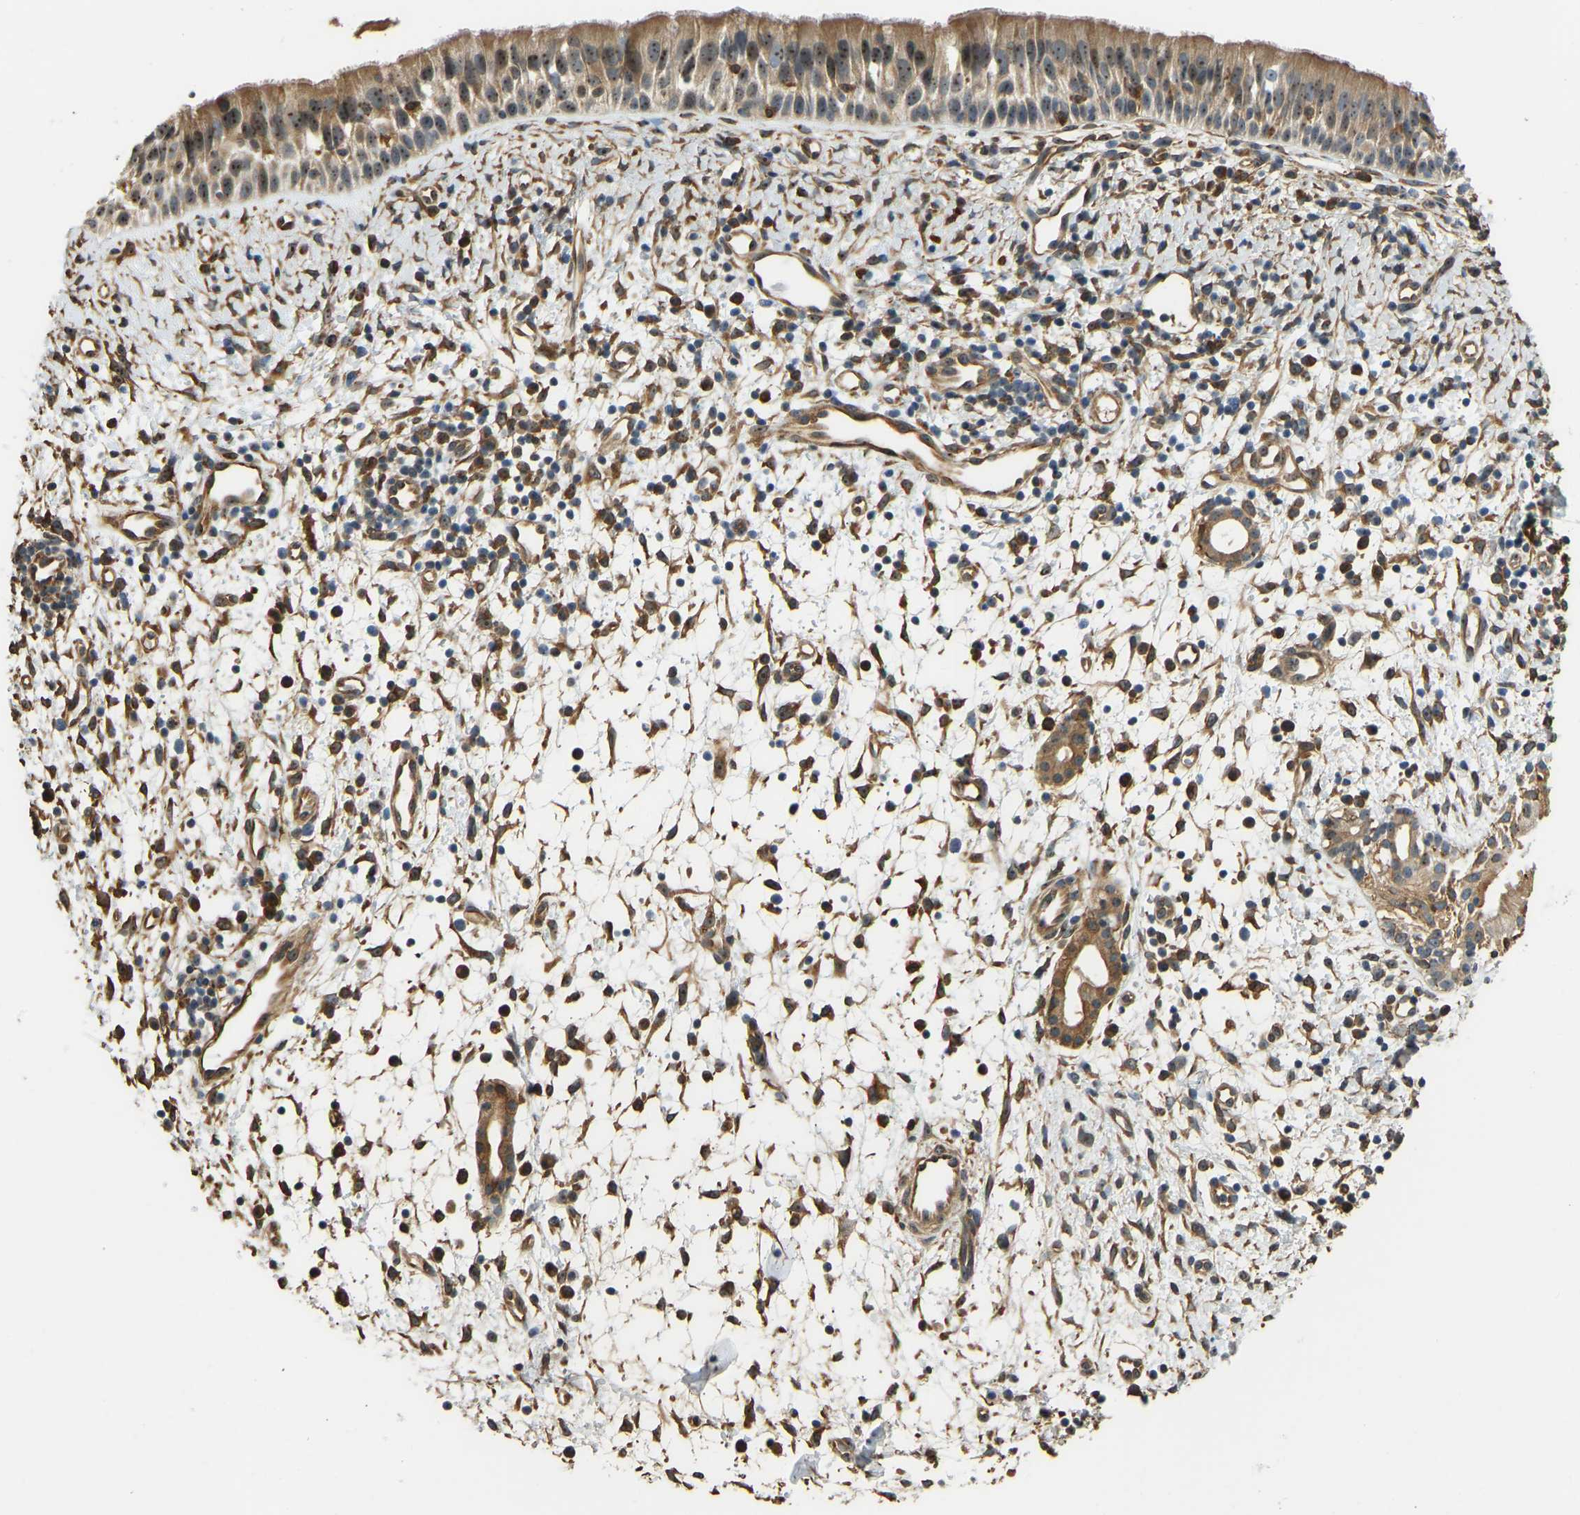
{"staining": {"intensity": "moderate", "quantity": ">75%", "location": "cytoplasmic/membranous,nuclear"}, "tissue": "nasopharynx", "cell_type": "Respiratory epithelial cells", "image_type": "normal", "snomed": [{"axis": "morphology", "description": "Normal tissue, NOS"}, {"axis": "topography", "description": "Nasopharynx"}], "caption": "Protein analysis of unremarkable nasopharynx reveals moderate cytoplasmic/membranous,nuclear staining in about >75% of respiratory epithelial cells.", "gene": "OS9", "patient": {"sex": "male", "age": 22}}